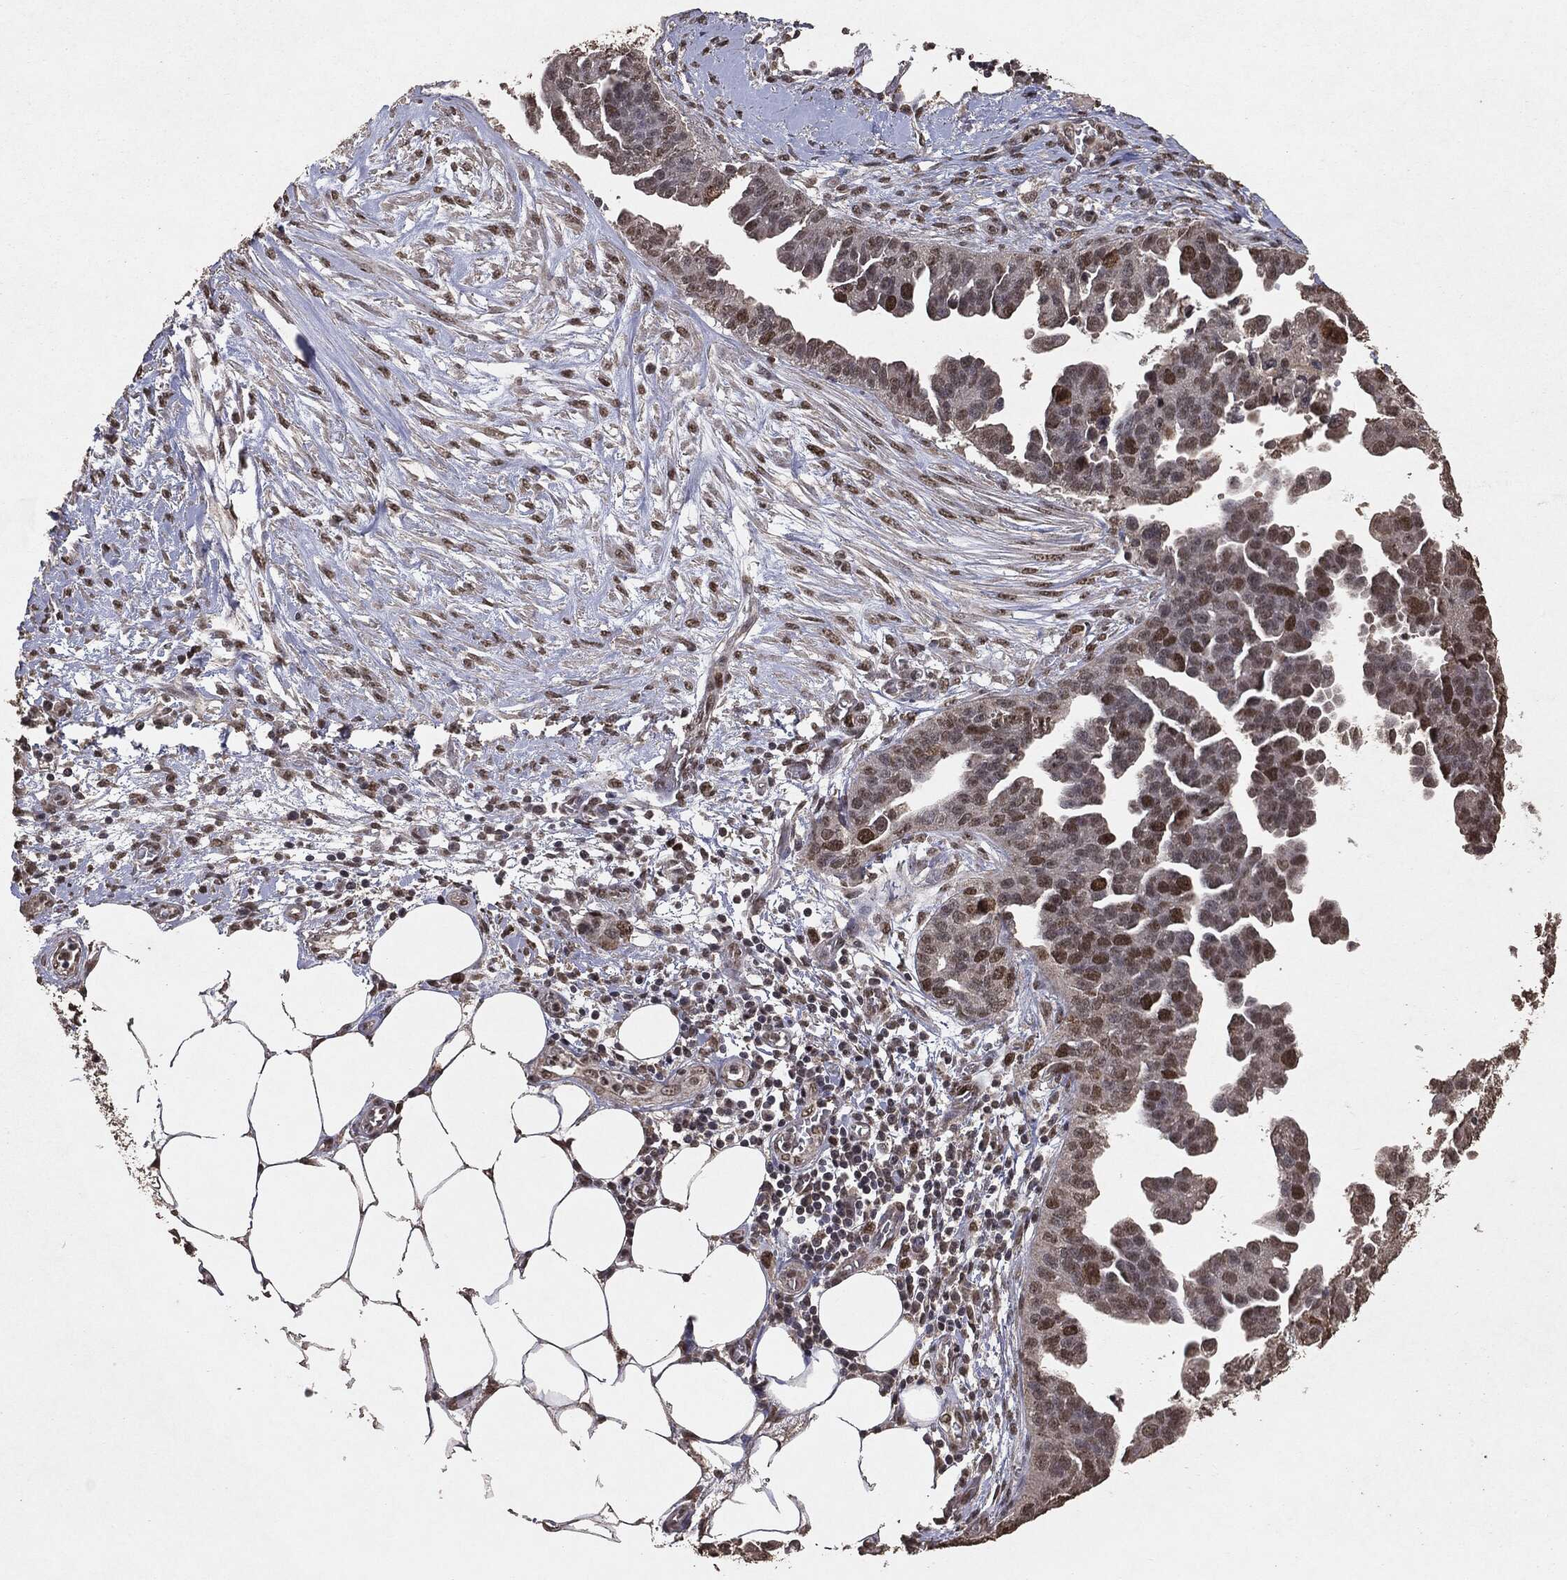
{"staining": {"intensity": "moderate", "quantity": "<25%", "location": "nuclear"}, "tissue": "ovarian cancer", "cell_type": "Tumor cells", "image_type": "cancer", "snomed": [{"axis": "morphology", "description": "Cystadenocarcinoma, serous, NOS"}, {"axis": "topography", "description": "Ovary"}], "caption": "High-magnification brightfield microscopy of ovarian cancer stained with DAB (brown) and counterstained with hematoxylin (blue). tumor cells exhibit moderate nuclear positivity is seen in approximately<25% of cells.", "gene": "RAD18", "patient": {"sex": "female", "age": 75}}